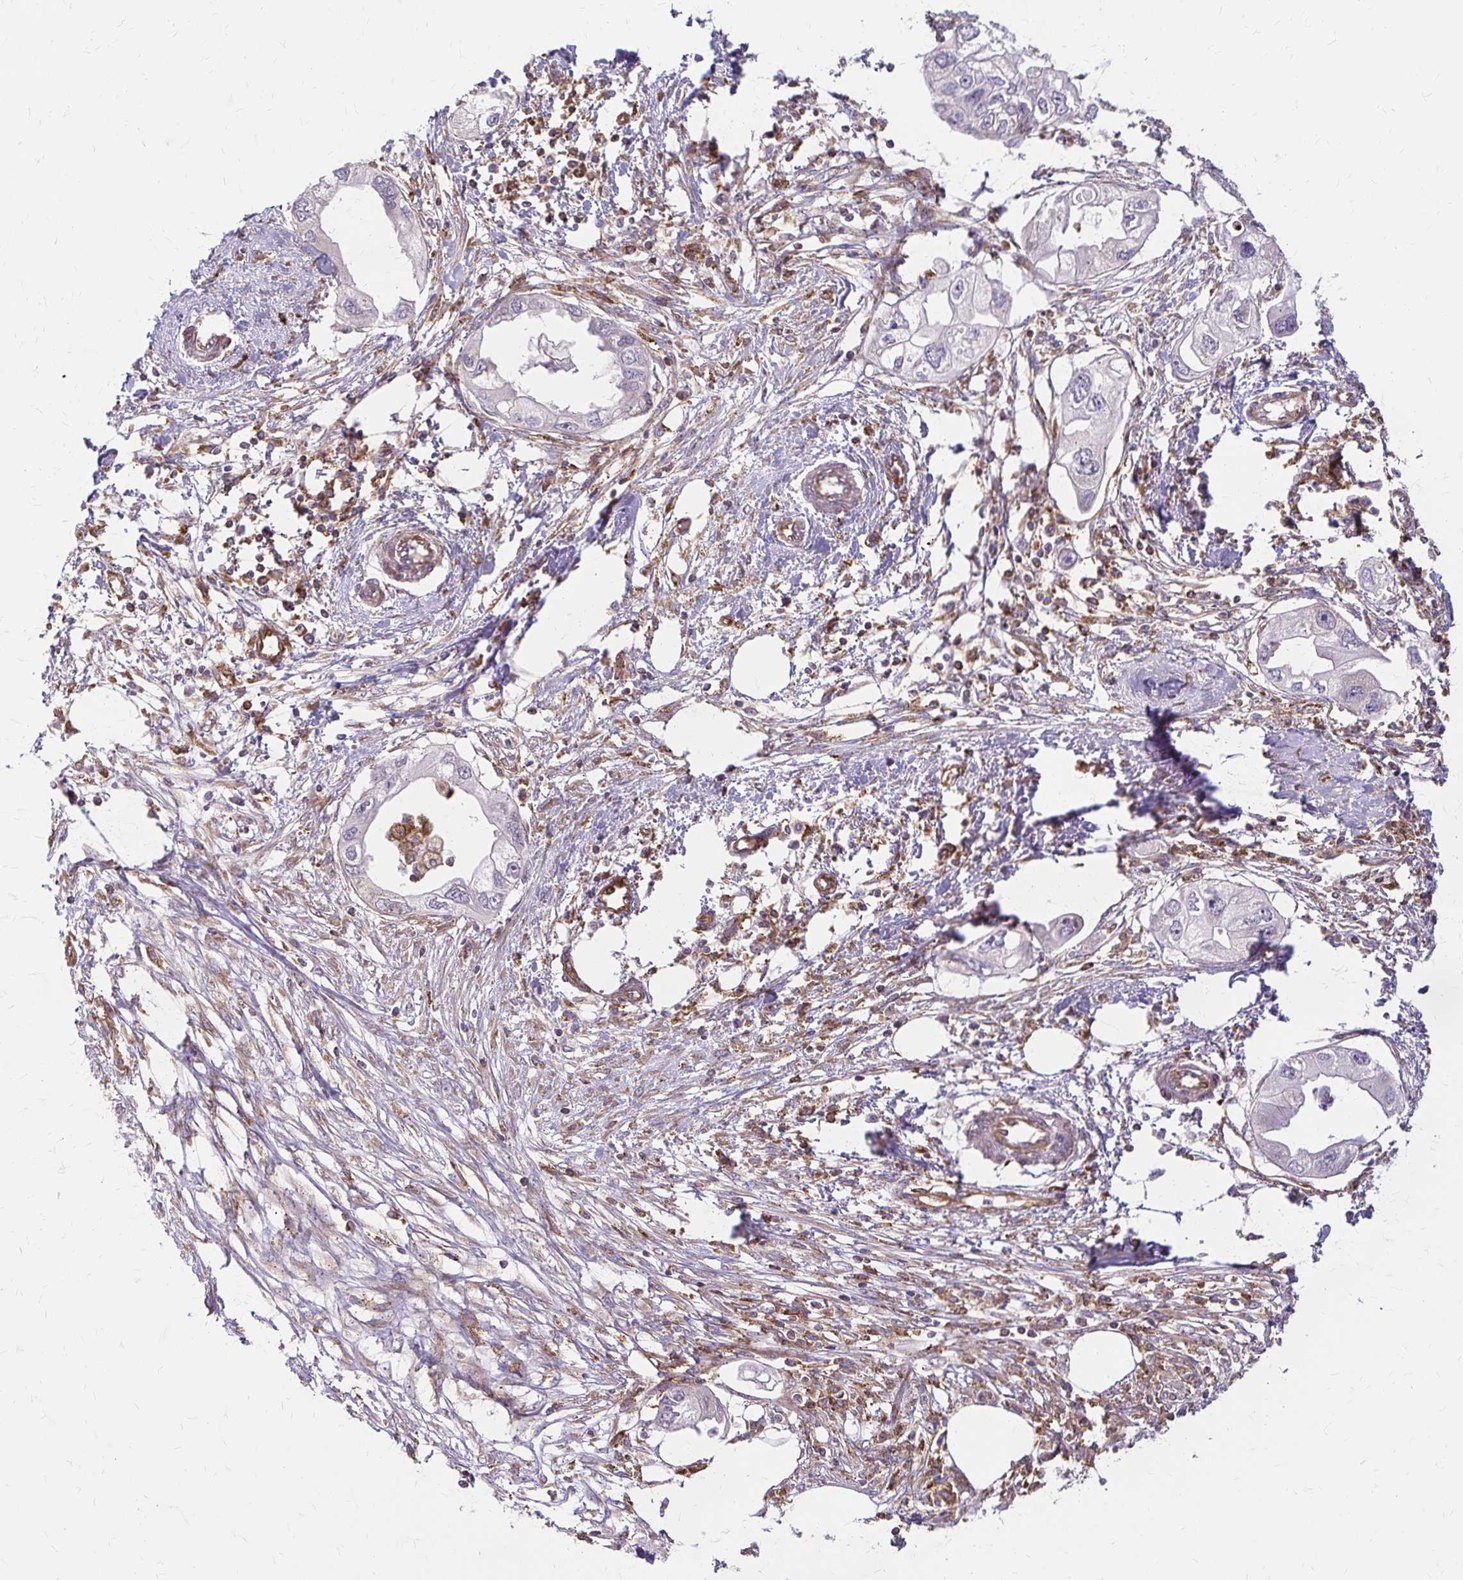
{"staining": {"intensity": "moderate", "quantity": "<25%", "location": "cytoplasmic/membranous"}, "tissue": "endometrial cancer", "cell_type": "Tumor cells", "image_type": "cancer", "snomed": [{"axis": "morphology", "description": "Adenocarcinoma, NOS"}, {"axis": "morphology", "description": "Adenocarcinoma, metastatic, NOS"}, {"axis": "topography", "description": "Adipose tissue"}, {"axis": "topography", "description": "Endometrium"}], "caption": "Endometrial cancer stained with immunohistochemistry displays moderate cytoplasmic/membranous staining in about <25% of tumor cells. (Brightfield microscopy of DAB IHC at high magnification).", "gene": "WASF2", "patient": {"sex": "female", "age": 67}}